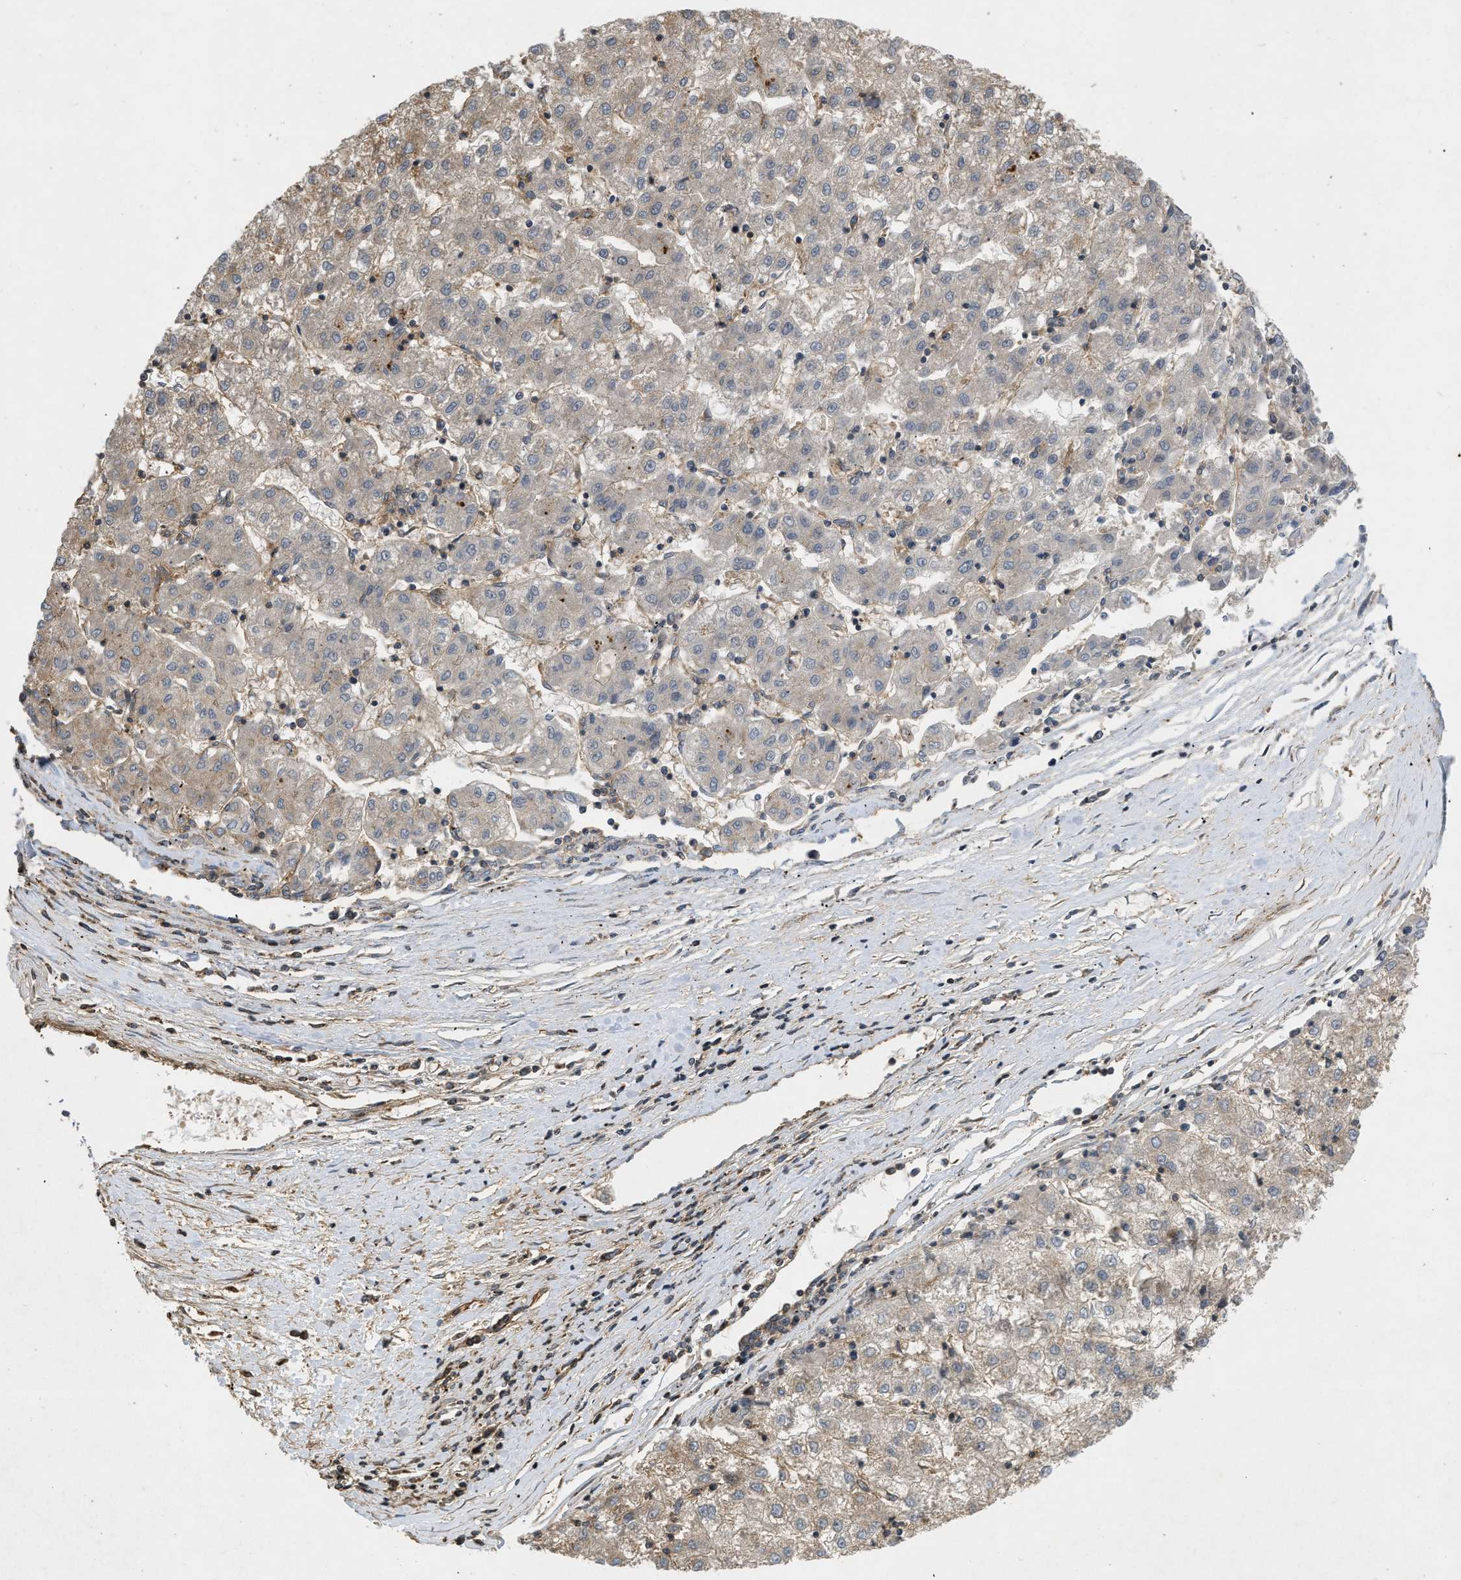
{"staining": {"intensity": "weak", "quantity": "<25%", "location": "cytoplasmic/membranous"}, "tissue": "liver cancer", "cell_type": "Tumor cells", "image_type": "cancer", "snomed": [{"axis": "morphology", "description": "Carcinoma, Hepatocellular, NOS"}, {"axis": "topography", "description": "Liver"}], "caption": "Human liver hepatocellular carcinoma stained for a protein using immunohistochemistry reveals no staining in tumor cells.", "gene": "GNB4", "patient": {"sex": "male", "age": 72}}